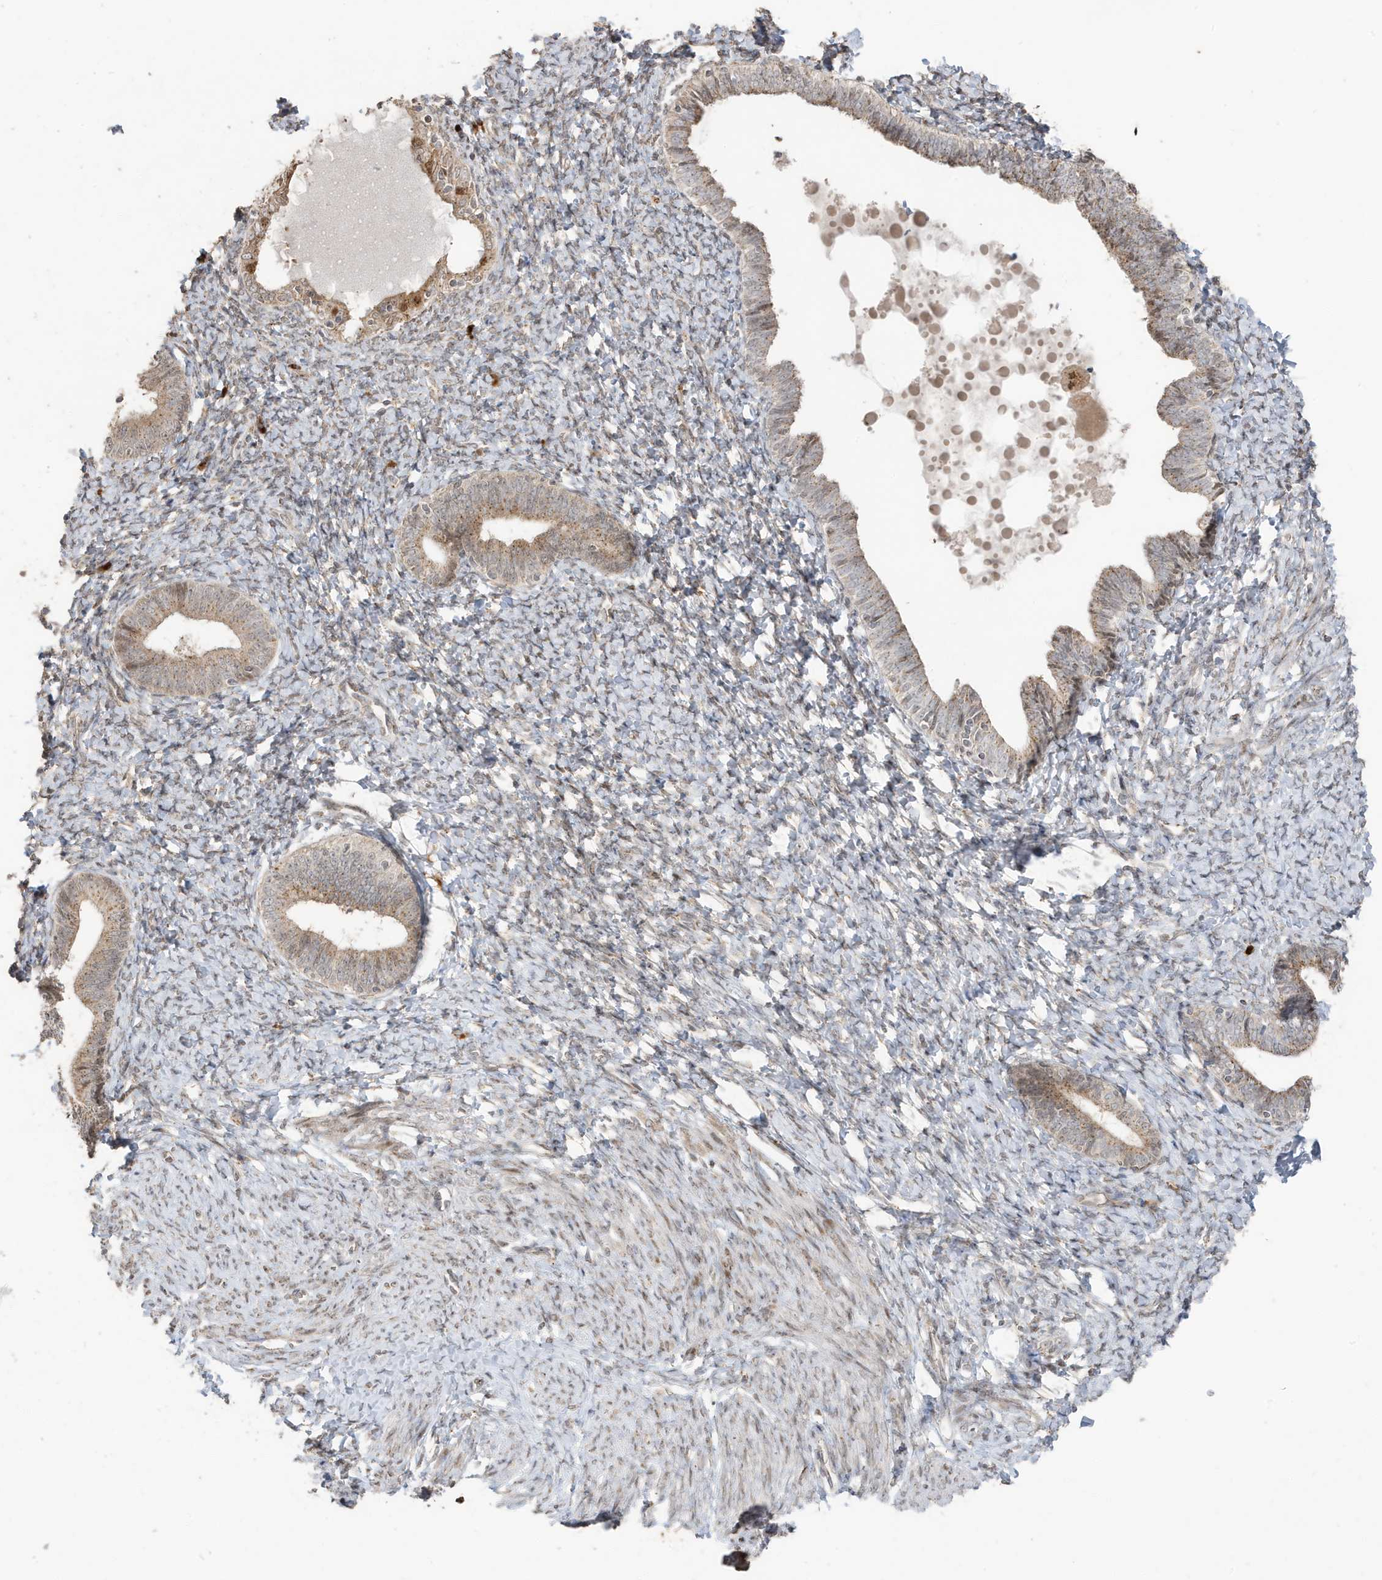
{"staining": {"intensity": "weak", "quantity": "<25%", "location": "cytoplasmic/membranous"}, "tissue": "endometrium", "cell_type": "Cells in endometrial stroma", "image_type": "normal", "snomed": [{"axis": "morphology", "description": "Normal tissue, NOS"}, {"axis": "topography", "description": "Endometrium"}], "caption": "DAB immunohistochemical staining of normal endometrium shows no significant staining in cells in endometrial stroma.", "gene": "RER1", "patient": {"sex": "female", "age": 72}}